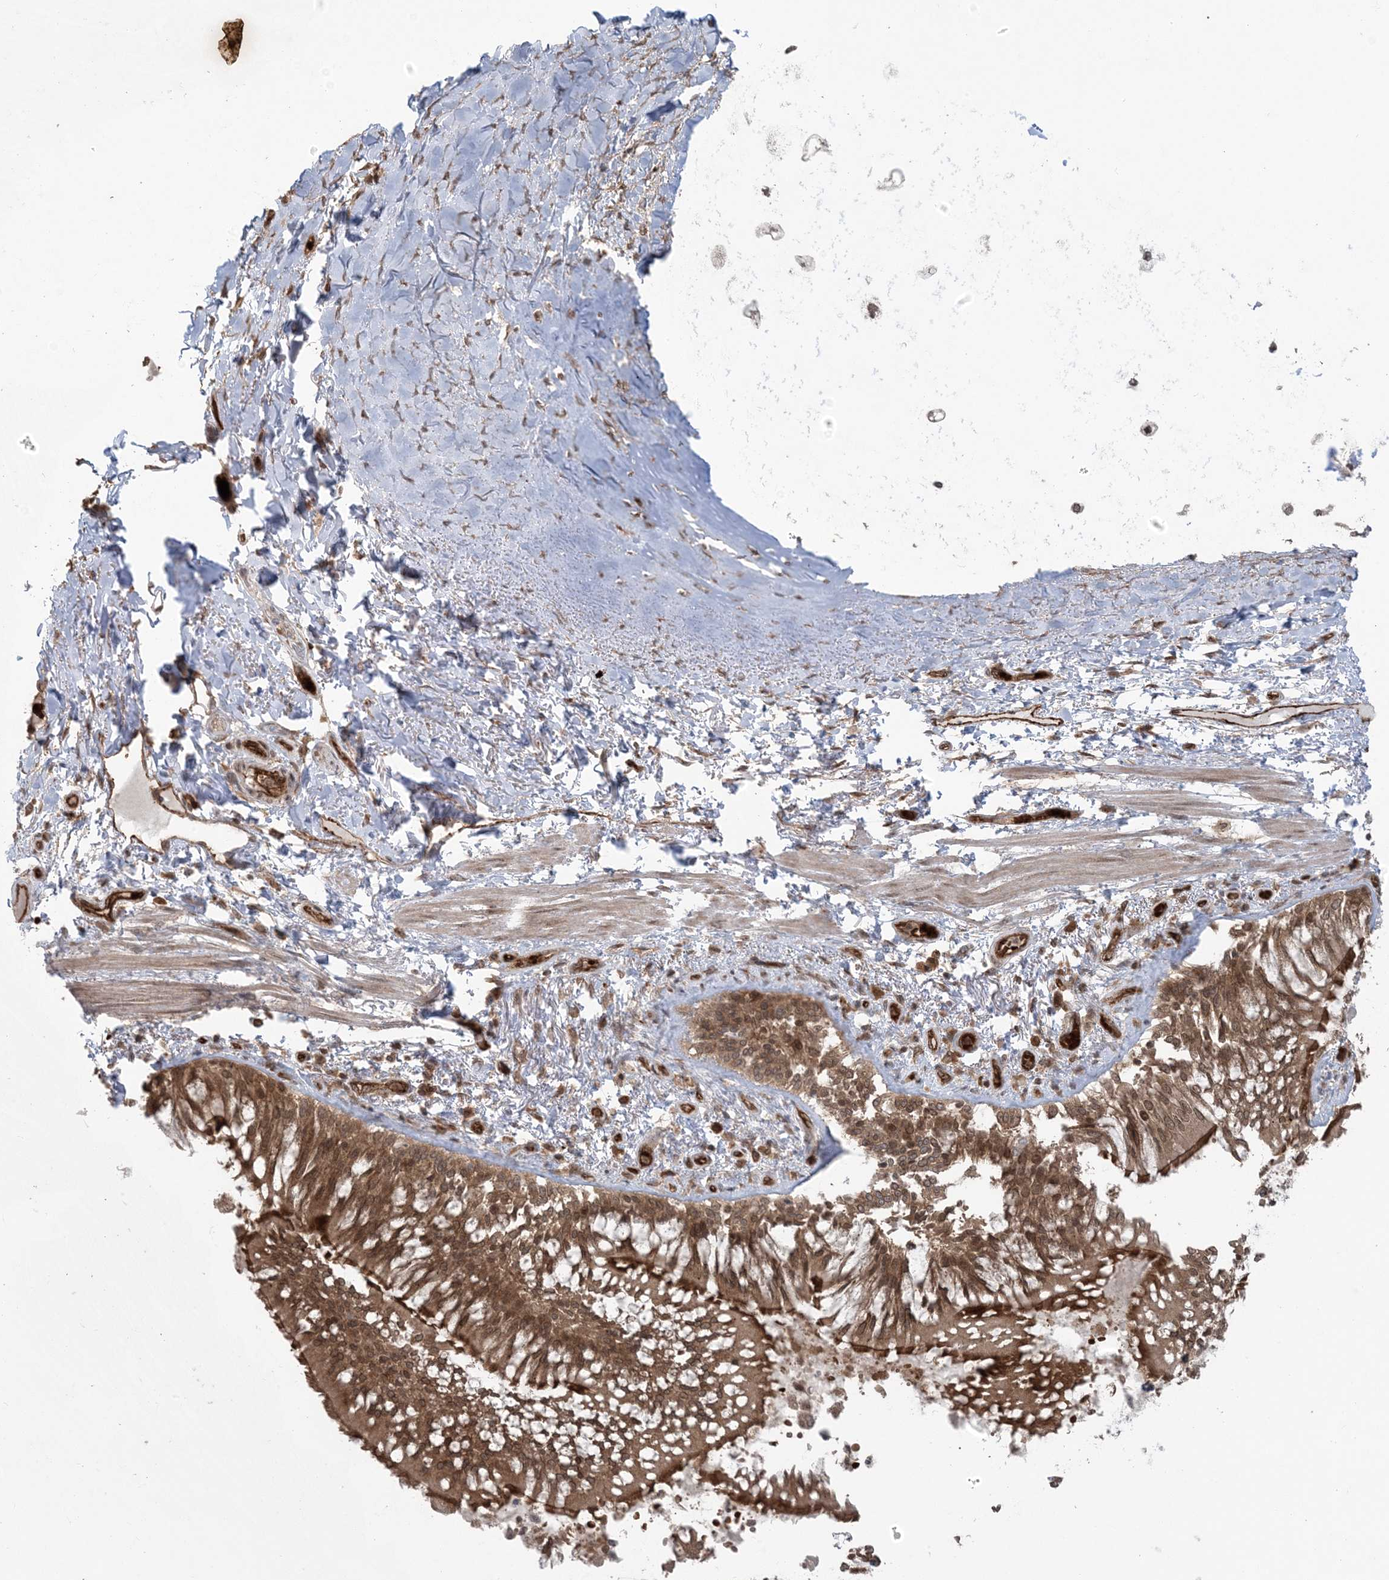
{"staining": {"intensity": "weak", "quantity": ">75%", "location": "cytoplasmic/membranous"}, "tissue": "adipose tissue", "cell_type": "Adipocytes", "image_type": "normal", "snomed": [{"axis": "morphology", "description": "Normal tissue, NOS"}, {"axis": "topography", "description": "Cartilage tissue"}, {"axis": "topography", "description": "Bronchus"}, {"axis": "topography", "description": "Lung"}, {"axis": "topography", "description": "Peripheral nerve tissue"}], "caption": "About >75% of adipocytes in unremarkable adipose tissue exhibit weak cytoplasmic/membranous protein expression as visualized by brown immunohistochemical staining.", "gene": "DDX19B", "patient": {"sex": "female", "age": 49}}